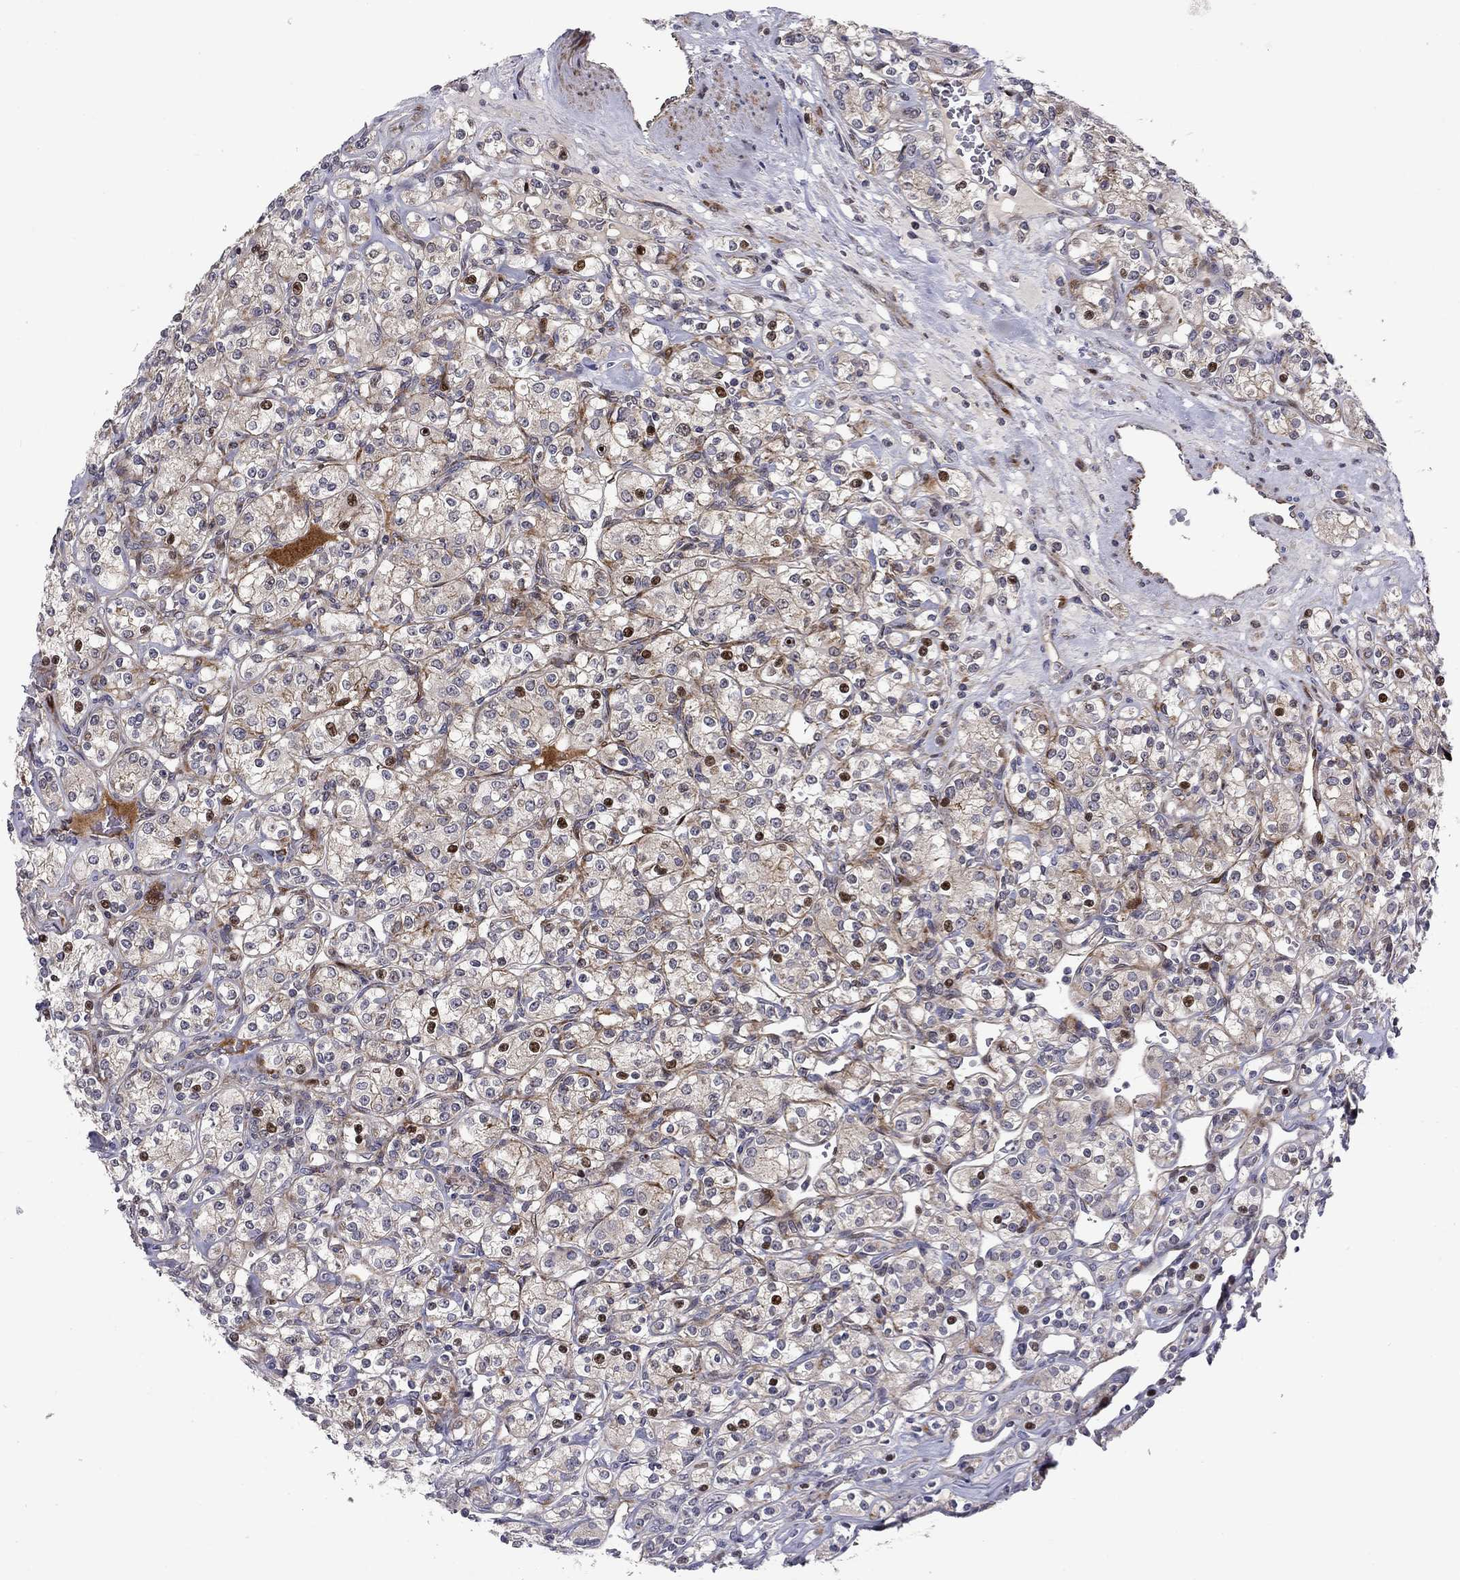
{"staining": {"intensity": "strong", "quantity": "<25%", "location": "nuclear"}, "tissue": "renal cancer", "cell_type": "Tumor cells", "image_type": "cancer", "snomed": [{"axis": "morphology", "description": "Adenocarcinoma, NOS"}, {"axis": "topography", "description": "Kidney"}], "caption": "The immunohistochemical stain highlights strong nuclear positivity in tumor cells of adenocarcinoma (renal) tissue. Nuclei are stained in blue.", "gene": "MIOS", "patient": {"sex": "male", "age": 77}}